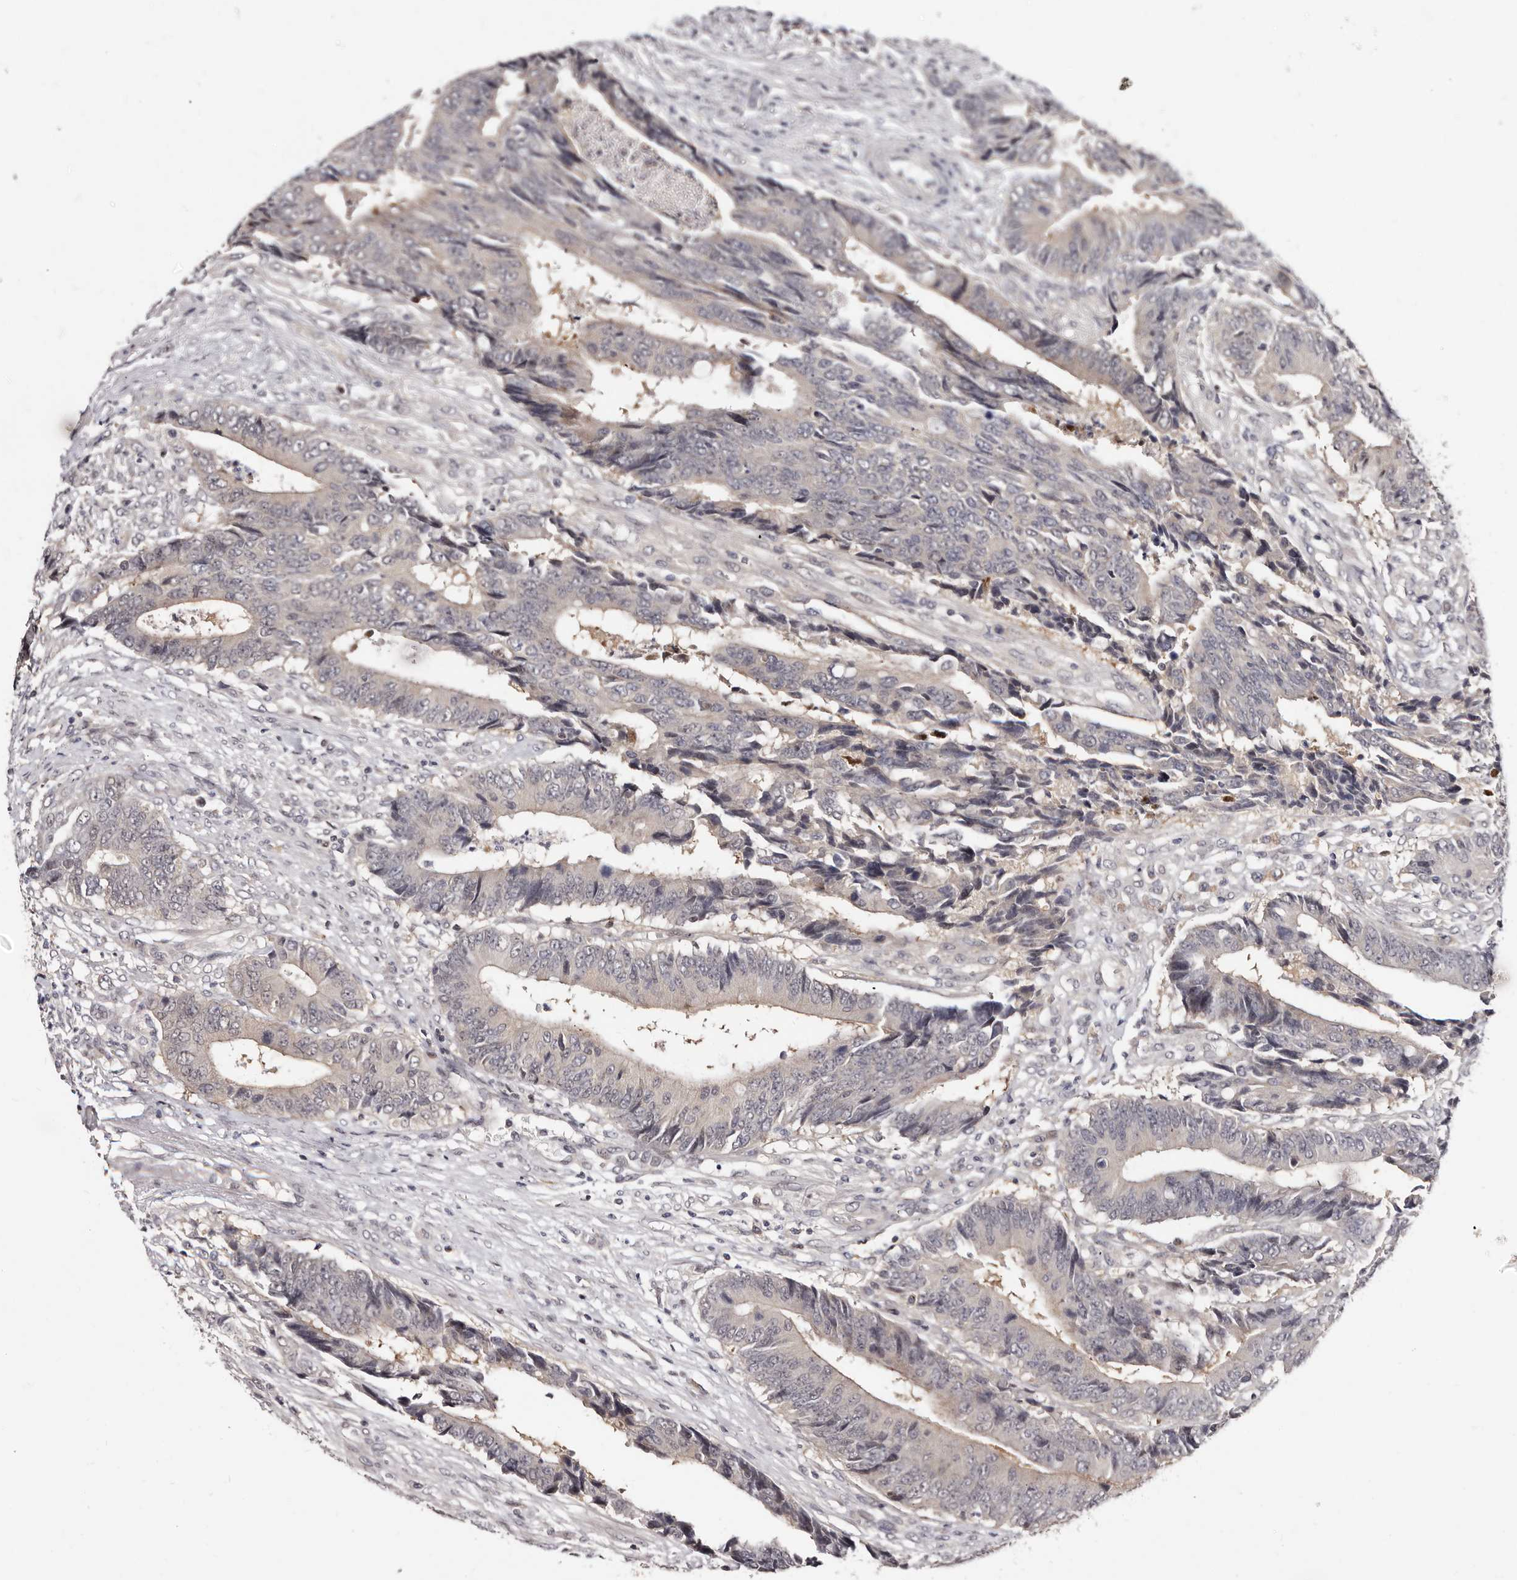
{"staining": {"intensity": "negative", "quantity": "none", "location": "none"}, "tissue": "colorectal cancer", "cell_type": "Tumor cells", "image_type": "cancer", "snomed": [{"axis": "morphology", "description": "Adenocarcinoma, NOS"}, {"axis": "topography", "description": "Rectum"}], "caption": "IHC micrograph of neoplastic tissue: human adenocarcinoma (colorectal) stained with DAB shows no significant protein positivity in tumor cells.", "gene": "PHF20L1", "patient": {"sex": "male", "age": 84}}